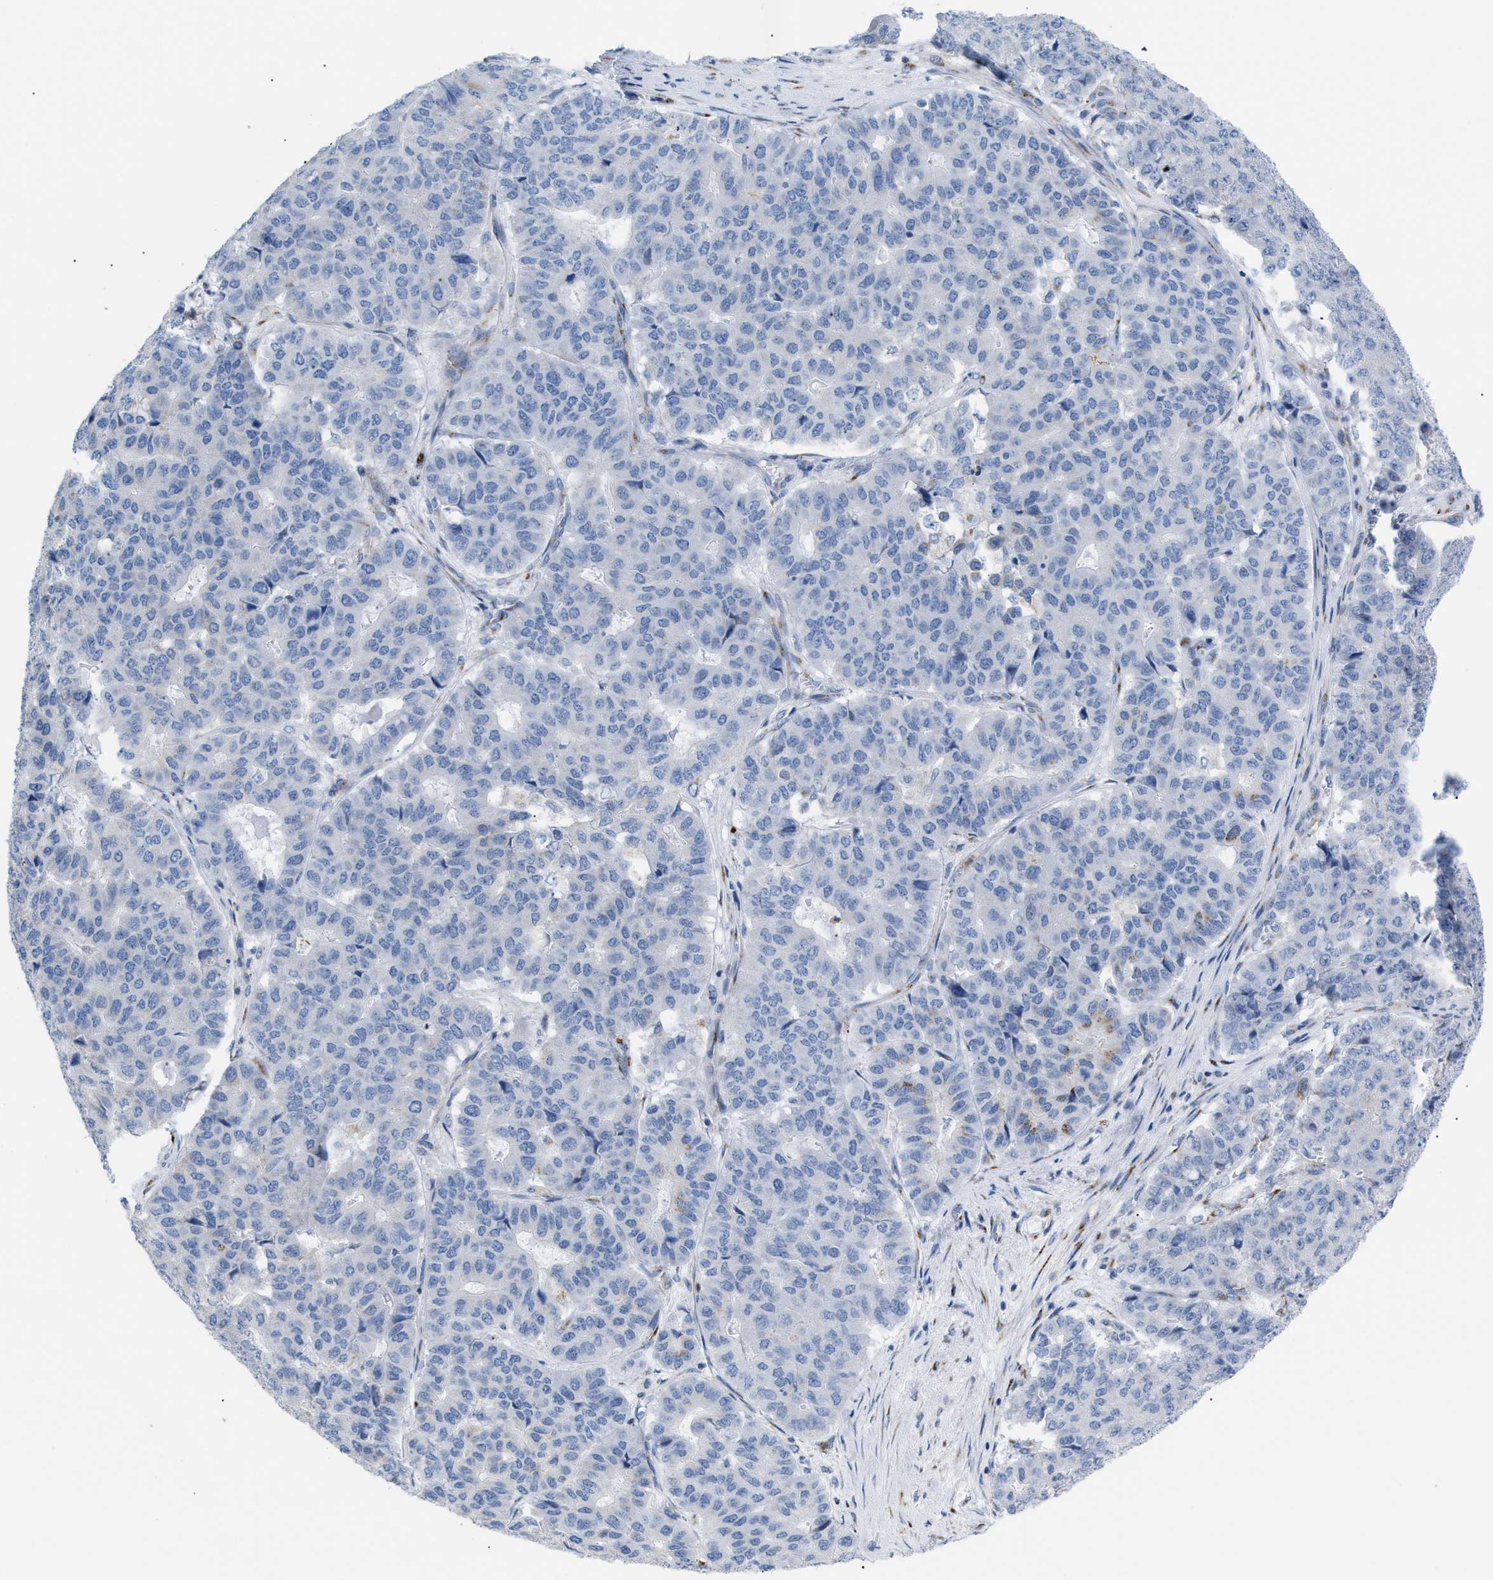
{"staining": {"intensity": "negative", "quantity": "none", "location": "none"}, "tissue": "pancreatic cancer", "cell_type": "Tumor cells", "image_type": "cancer", "snomed": [{"axis": "morphology", "description": "Adenocarcinoma, NOS"}, {"axis": "topography", "description": "Pancreas"}], "caption": "Immunohistochemistry (IHC) image of neoplastic tissue: pancreatic adenocarcinoma stained with DAB (3,3'-diaminobenzidine) reveals no significant protein positivity in tumor cells.", "gene": "TMEM17", "patient": {"sex": "male", "age": 50}}